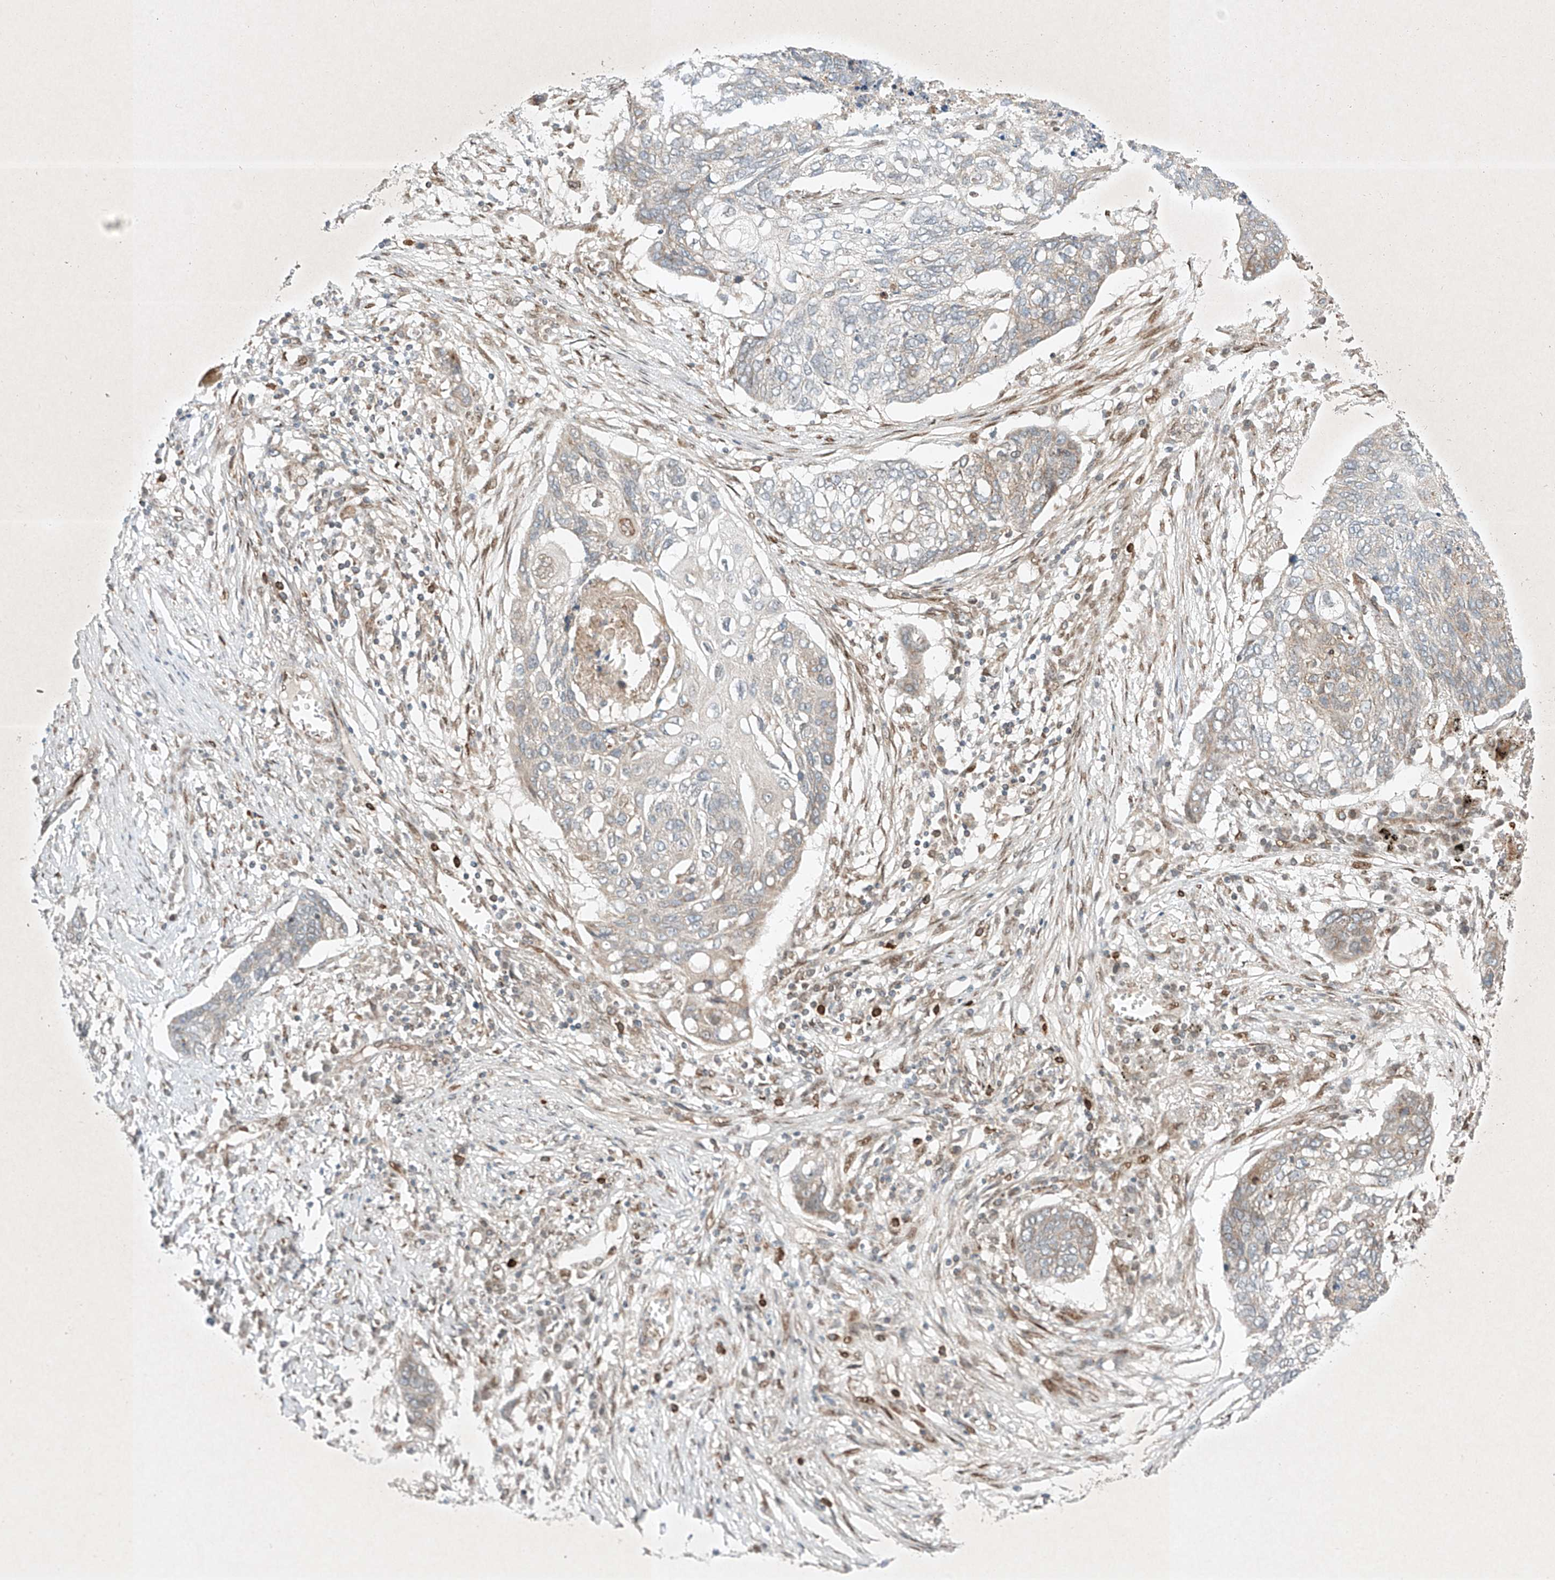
{"staining": {"intensity": "negative", "quantity": "none", "location": "none"}, "tissue": "lung cancer", "cell_type": "Tumor cells", "image_type": "cancer", "snomed": [{"axis": "morphology", "description": "Squamous cell carcinoma, NOS"}, {"axis": "topography", "description": "Lung"}], "caption": "High magnification brightfield microscopy of squamous cell carcinoma (lung) stained with DAB (3,3'-diaminobenzidine) (brown) and counterstained with hematoxylin (blue): tumor cells show no significant positivity. (DAB (3,3'-diaminobenzidine) immunohistochemistry, high magnification).", "gene": "EPG5", "patient": {"sex": "female", "age": 63}}